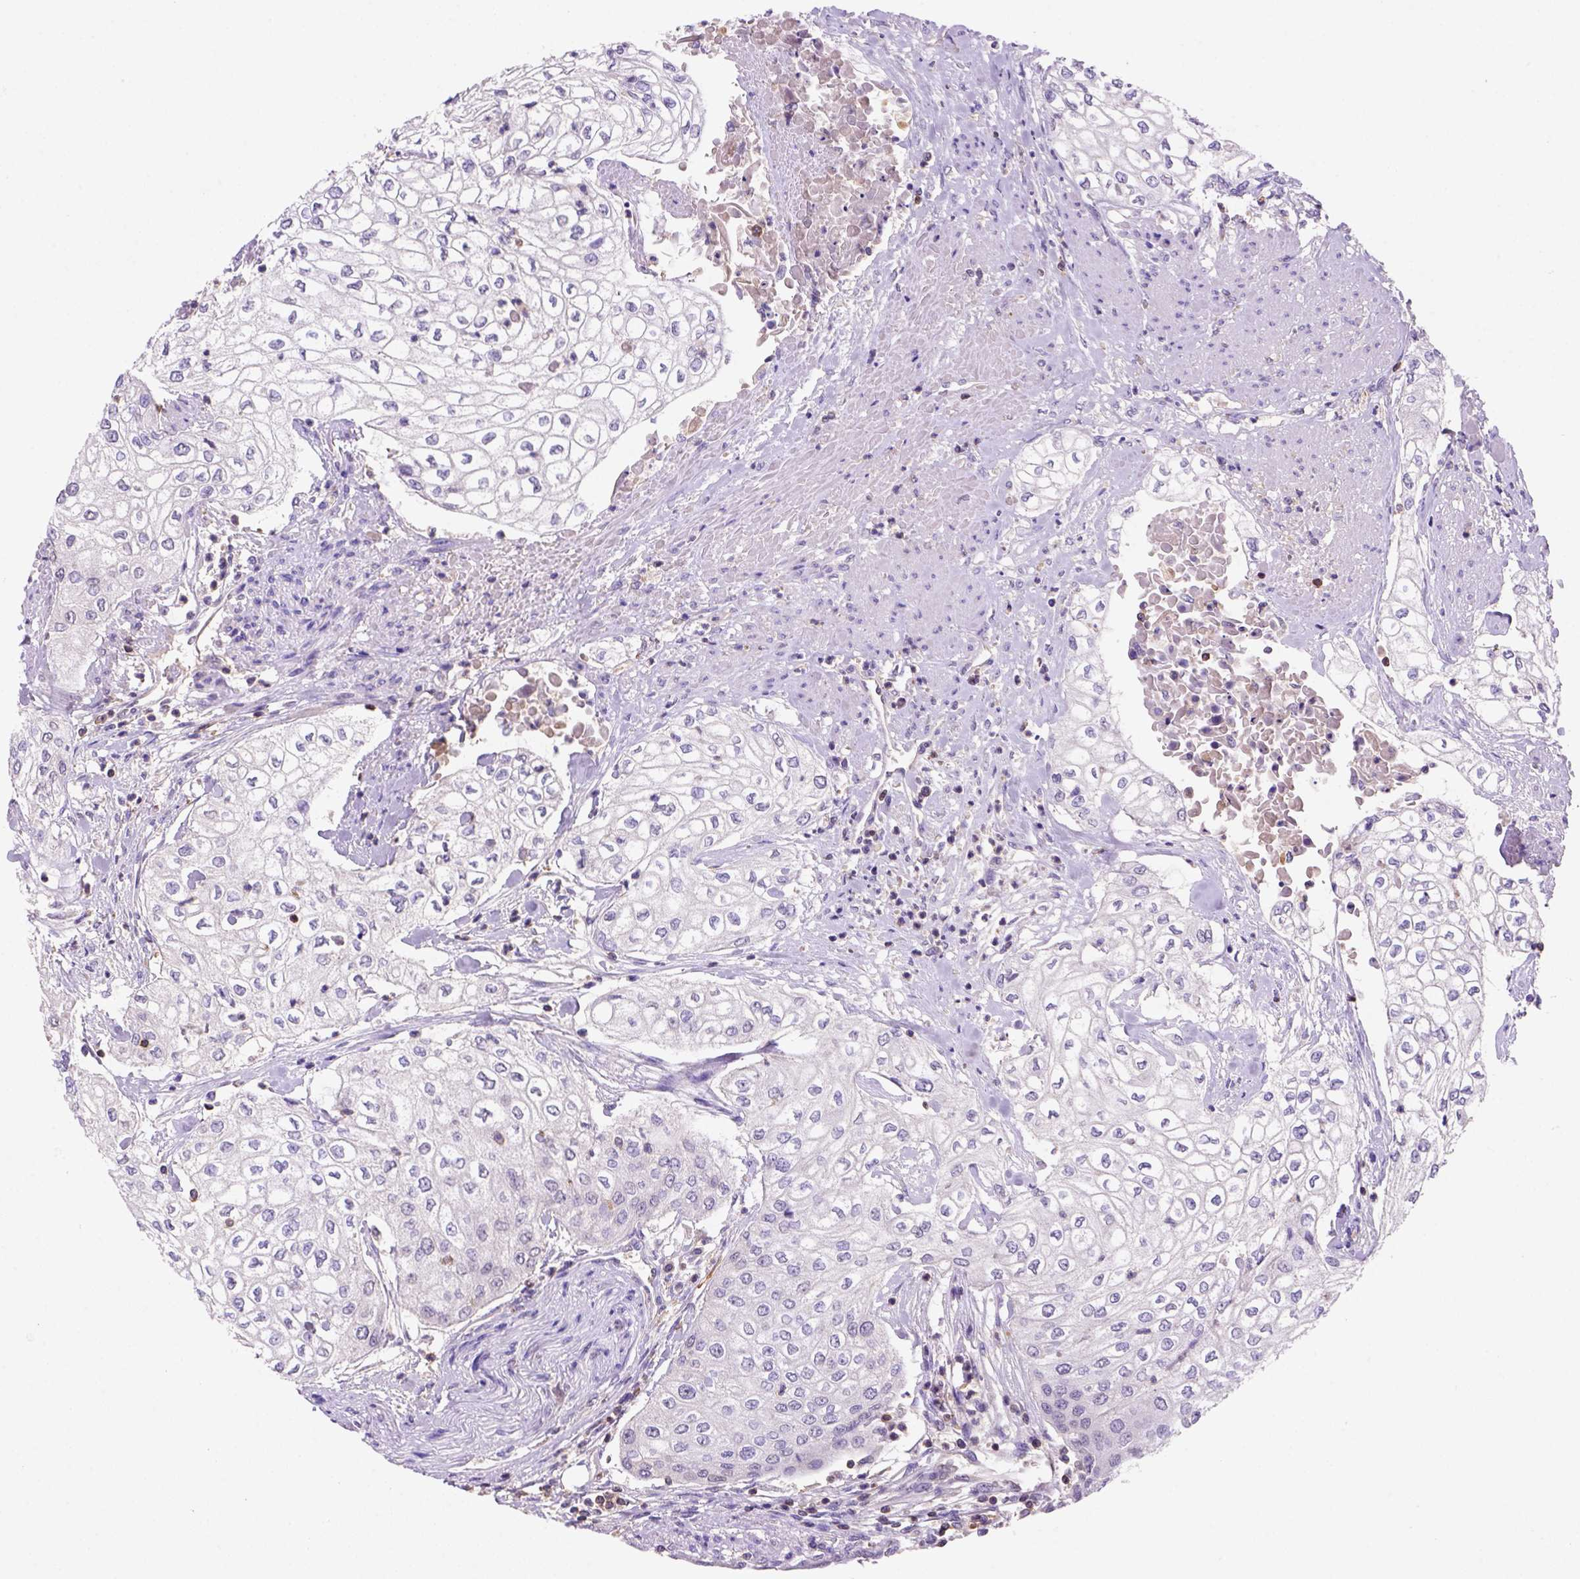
{"staining": {"intensity": "negative", "quantity": "none", "location": "none"}, "tissue": "urothelial cancer", "cell_type": "Tumor cells", "image_type": "cancer", "snomed": [{"axis": "morphology", "description": "Urothelial carcinoma, High grade"}, {"axis": "topography", "description": "Urinary bladder"}], "caption": "Tumor cells are negative for protein expression in human high-grade urothelial carcinoma.", "gene": "INPP5D", "patient": {"sex": "male", "age": 62}}